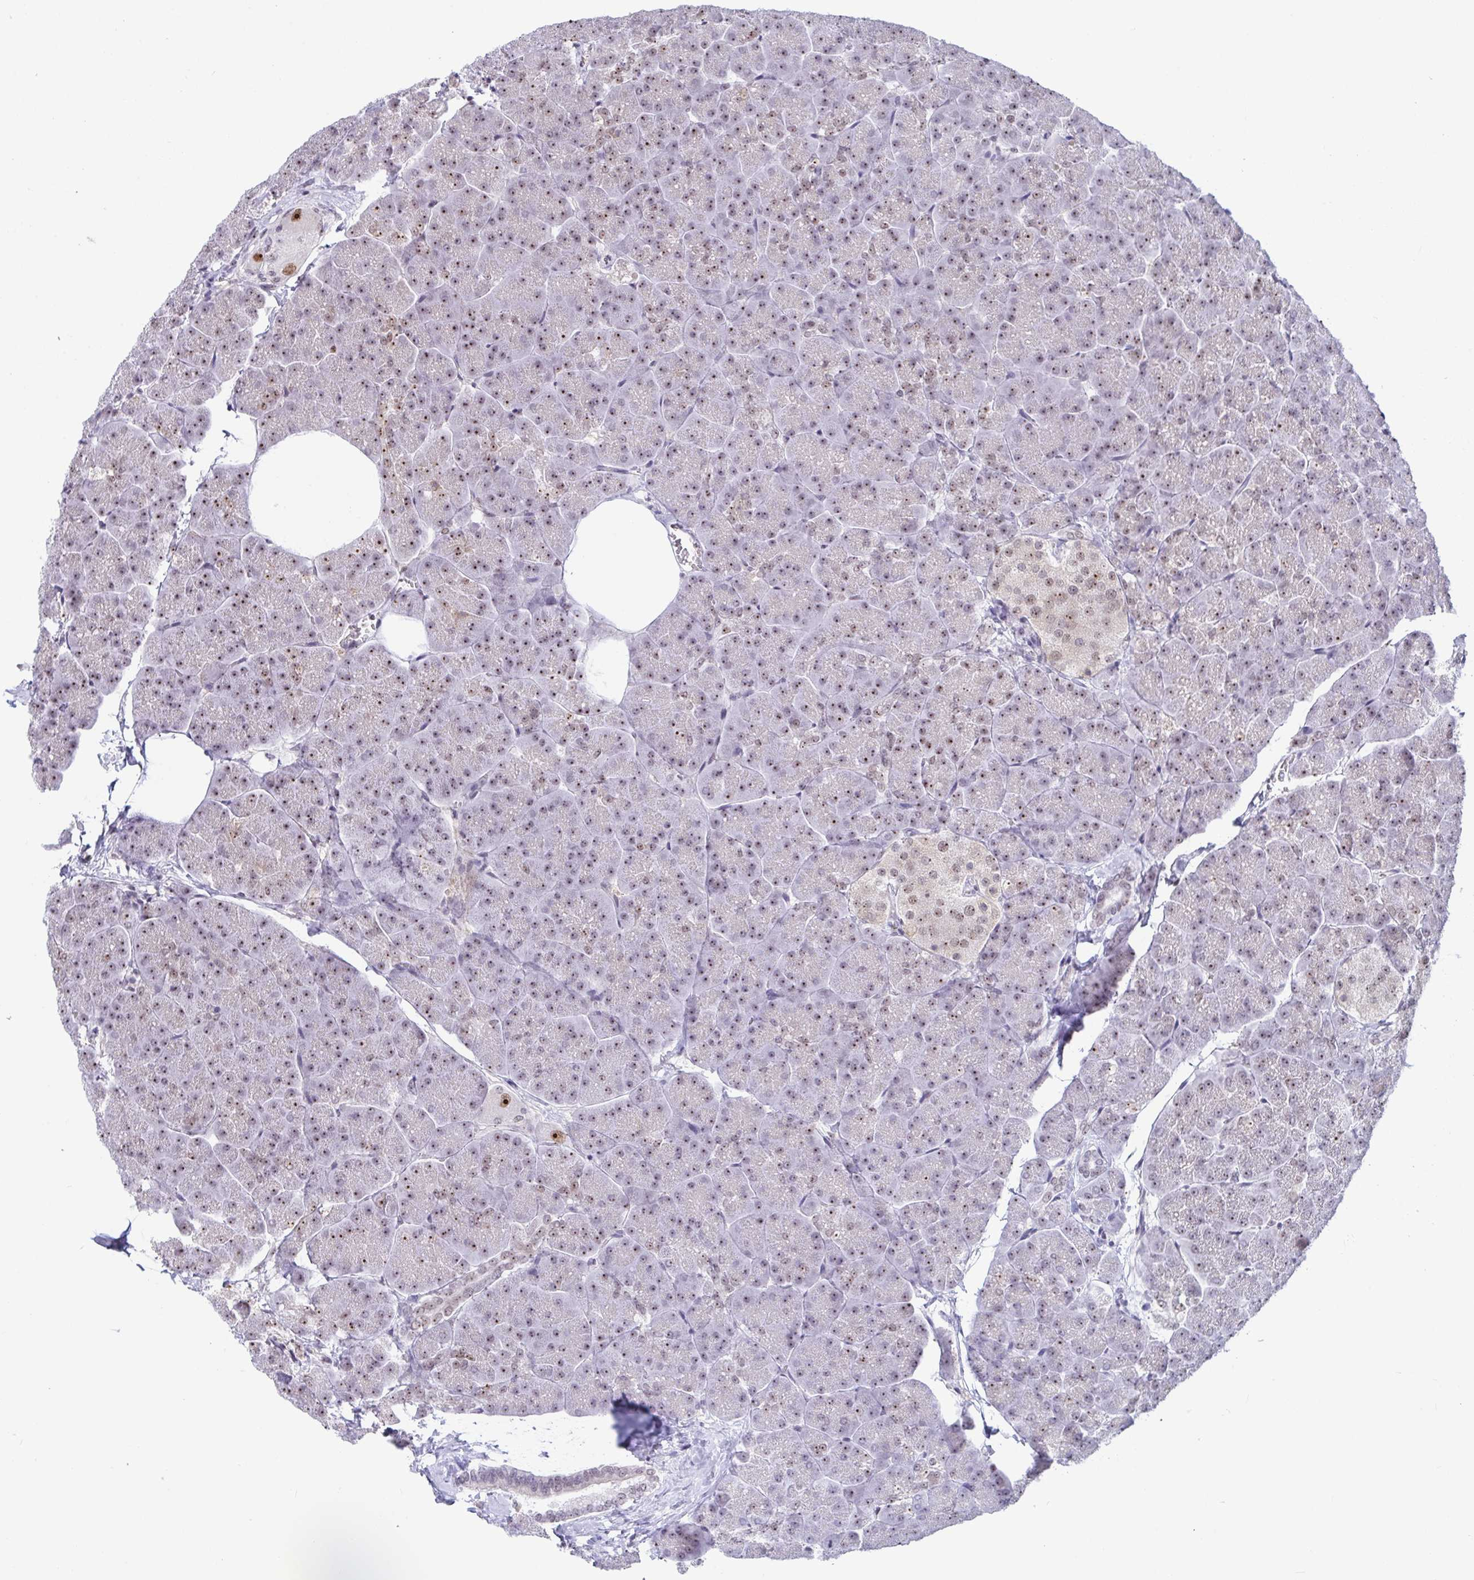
{"staining": {"intensity": "moderate", "quantity": "25%-75%", "location": "nuclear"}, "tissue": "pancreas", "cell_type": "Exocrine glandular cells", "image_type": "normal", "snomed": [{"axis": "morphology", "description": "Normal tissue, NOS"}, {"axis": "topography", "description": "Pancreas"}, {"axis": "topography", "description": "Peripheral nerve tissue"}], "caption": "Immunohistochemistry (IHC) (DAB) staining of normal pancreas exhibits moderate nuclear protein staining in about 25%-75% of exocrine glandular cells.", "gene": "SUPT16H", "patient": {"sex": "male", "age": 54}}